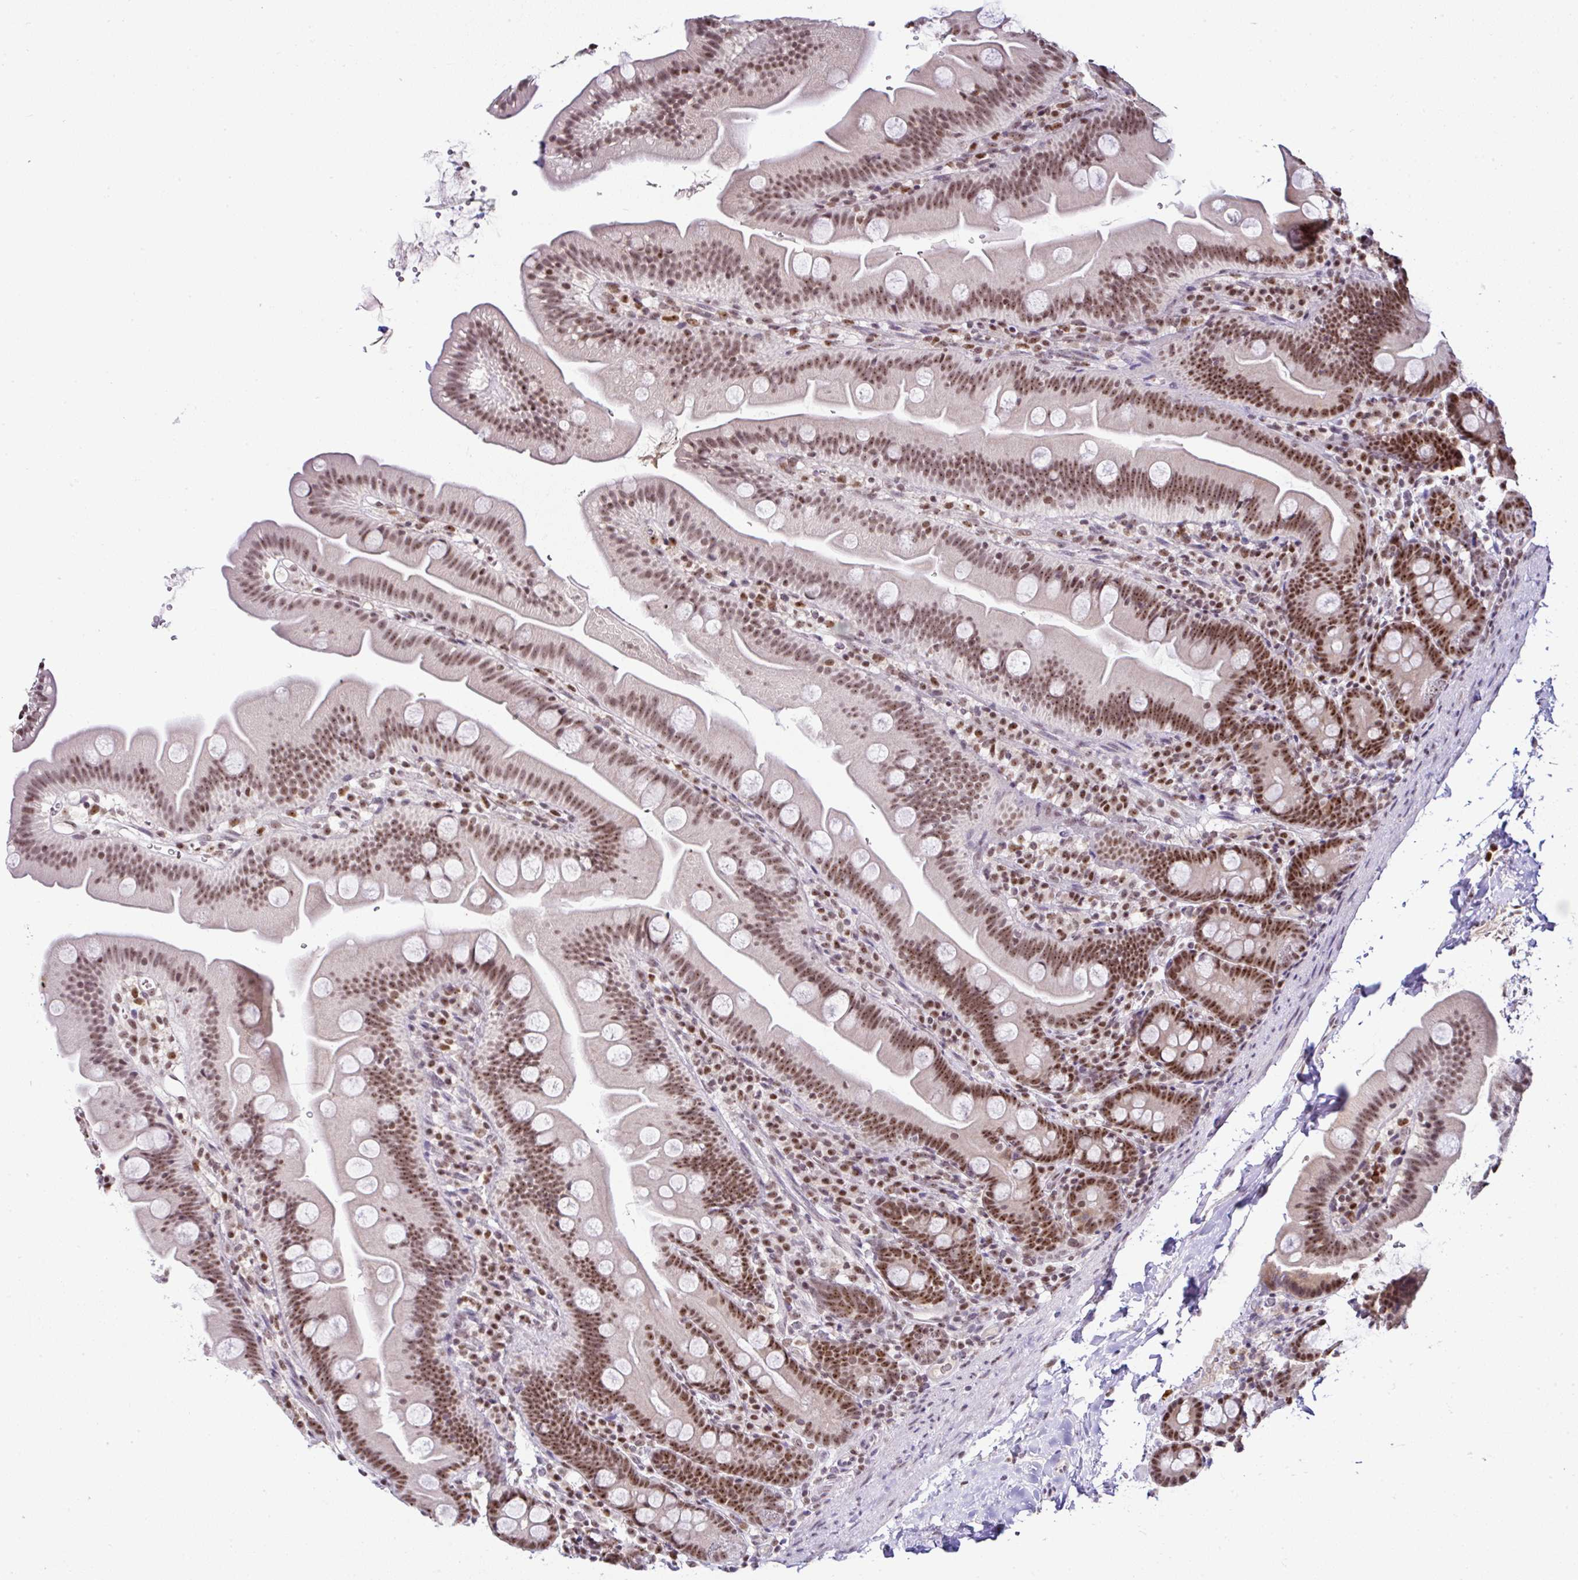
{"staining": {"intensity": "moderate", "quantity": ">75%", "location": "nuclear"}, "tissue": "small intestine", "cell_type": "Glandular cells", "image_type": "normal", "snomed": [{"axis": "morphology", "description": "Normal tissue, NOS"}, {"axis": "topography", "description": "Small intestine"}], "caption": "Immunohistochemistry (DAB (3,3'-diaminobenzidine)) staining of benign human small intestine exhibits moderate nuclear protein expression in approximately >75% of glandular cells.", "gene": "PTPN2", "patient": {"sex": "female", "age": 68}}